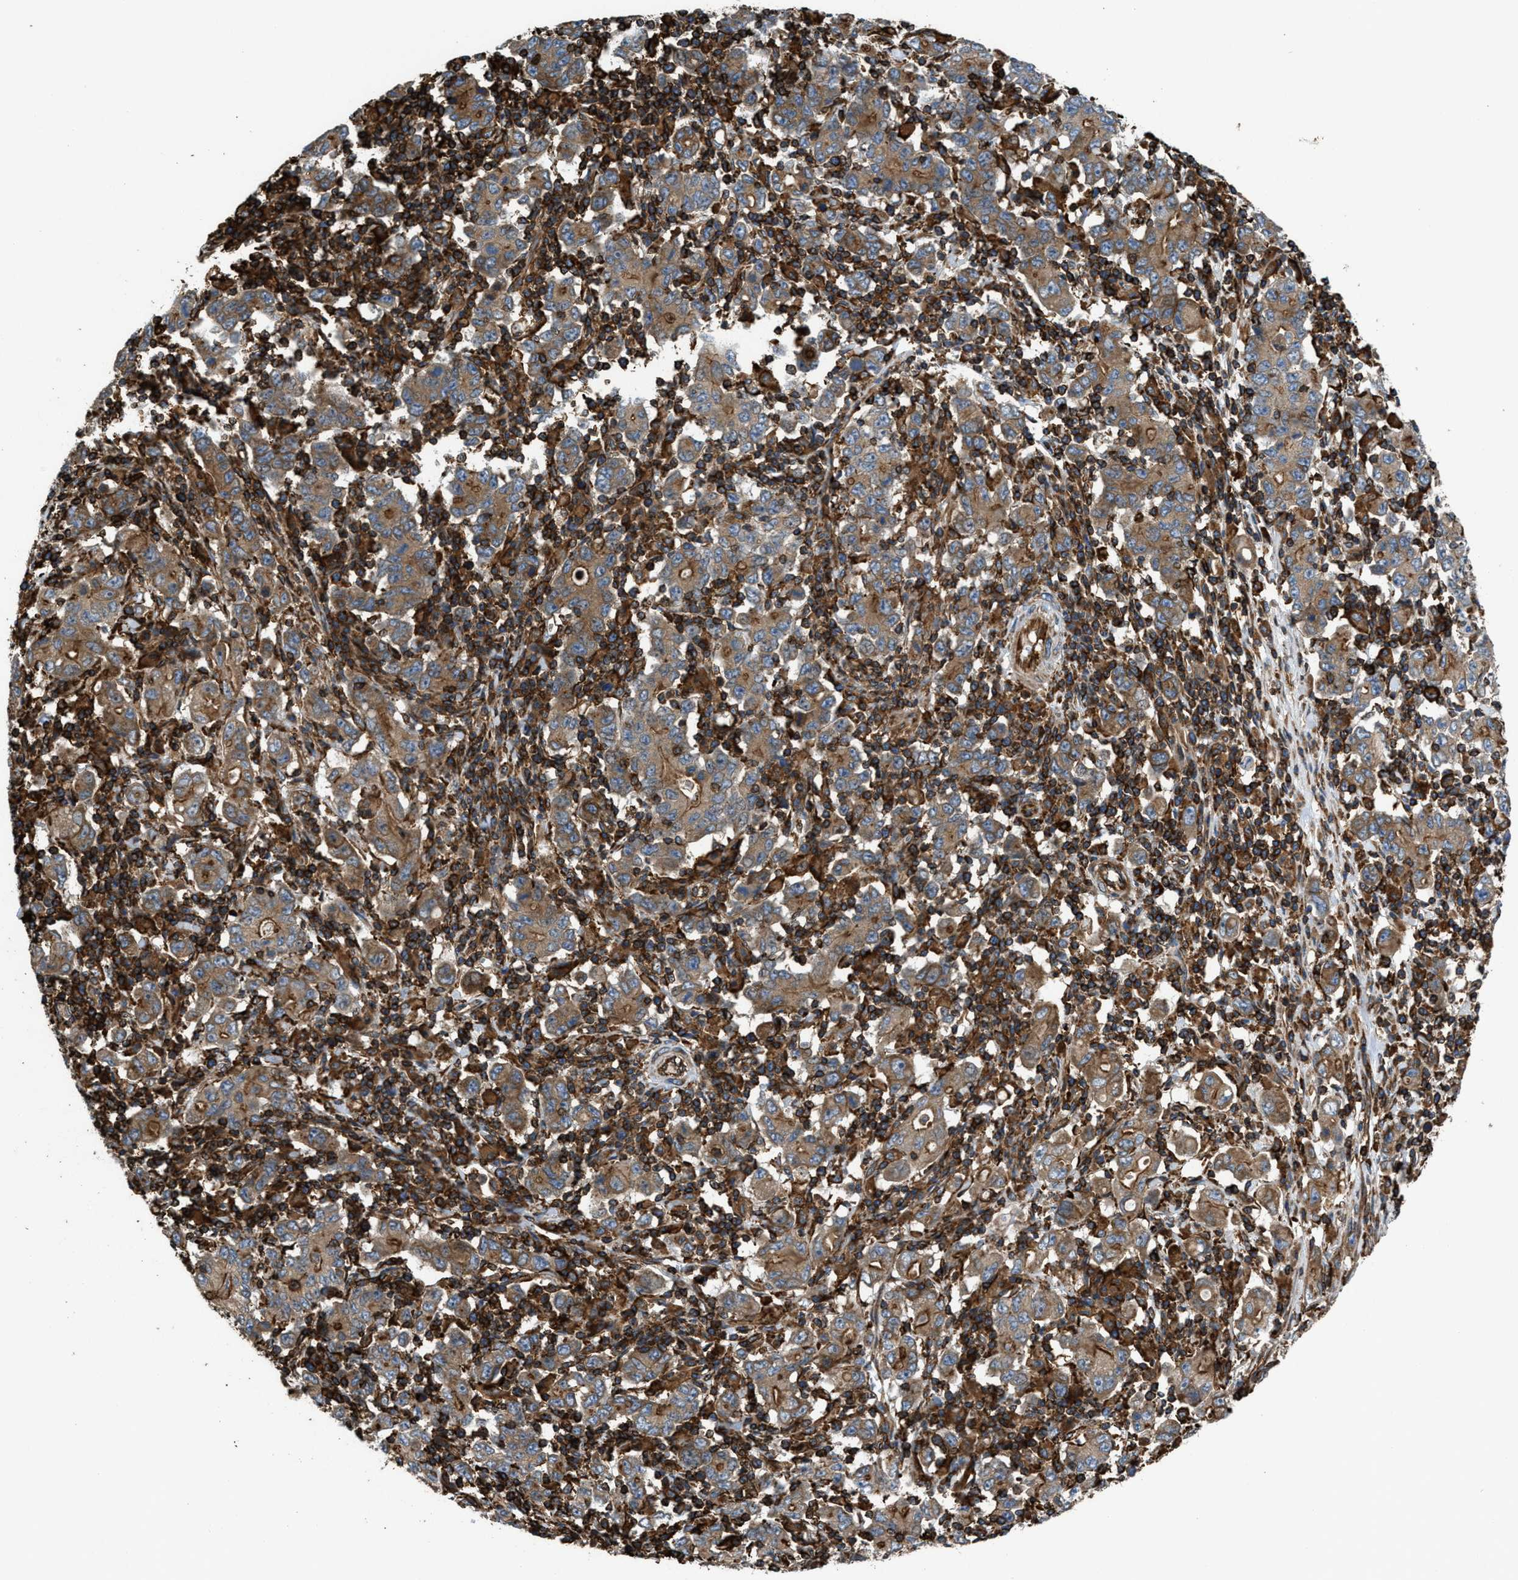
{"staining": {"intensity": "moderate", "quantity": ">75%", "location": "cytoplasmic/membranous"}, "tissue": "stomach cancer", "cell_type": "Tumor cells", "image_type": "cancer", "snomed": [{"axis": "morphology", "description": "Adenocarcinoma, NOS"}, {"axis": "topography", "description": "Stomach, upper"}], "caption": "Protein staining shows moderate cytoplasmic/membranous positivity in about >75% of tumor cells in stomach adenocarcinoma. (DAB IHC, brown staining for protein, blue staining for nuclei).", "gene": "EGLN1", "patient": {"sex": "male", "age": 69}}